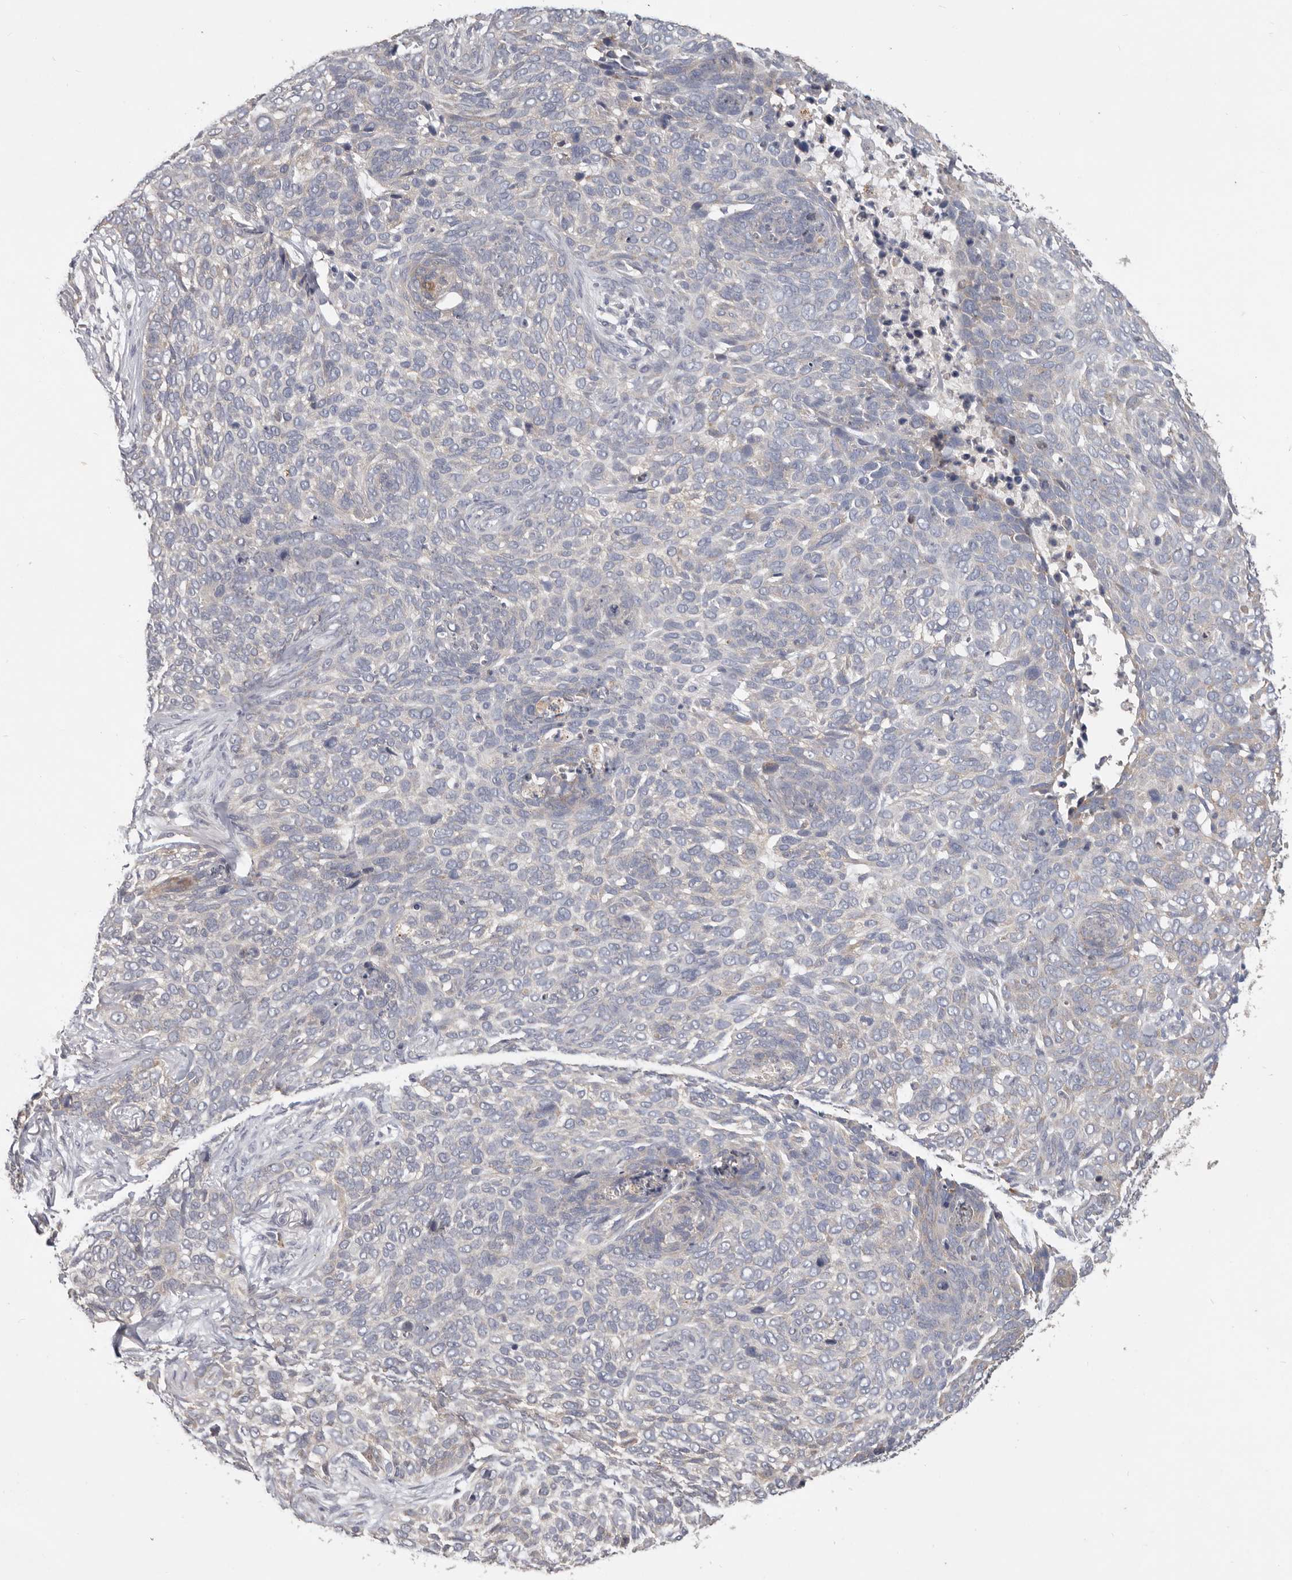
{"staining": {"intensity": "moderate", "quantity": "<25%", "location": "cytoplasmic/membranous"}, "tissue": "skin cancer", "cell_type": "Tumor cells", "image_type": "cancer", "snomed": [{"axis": "morphology", "description": "Basal cell carcinoma"}, {"axis": "topography", "description": "Skin"}], "caption": "A low amount of moderate cytoplasmic/membranous staining is appreciated in approximately <25% of tumor cells in skin cancer tissue. (IHC, brightfield microscopy, high magnification).", "gene": "WDR77", "patient": {"sex": "female", "age": 64}}